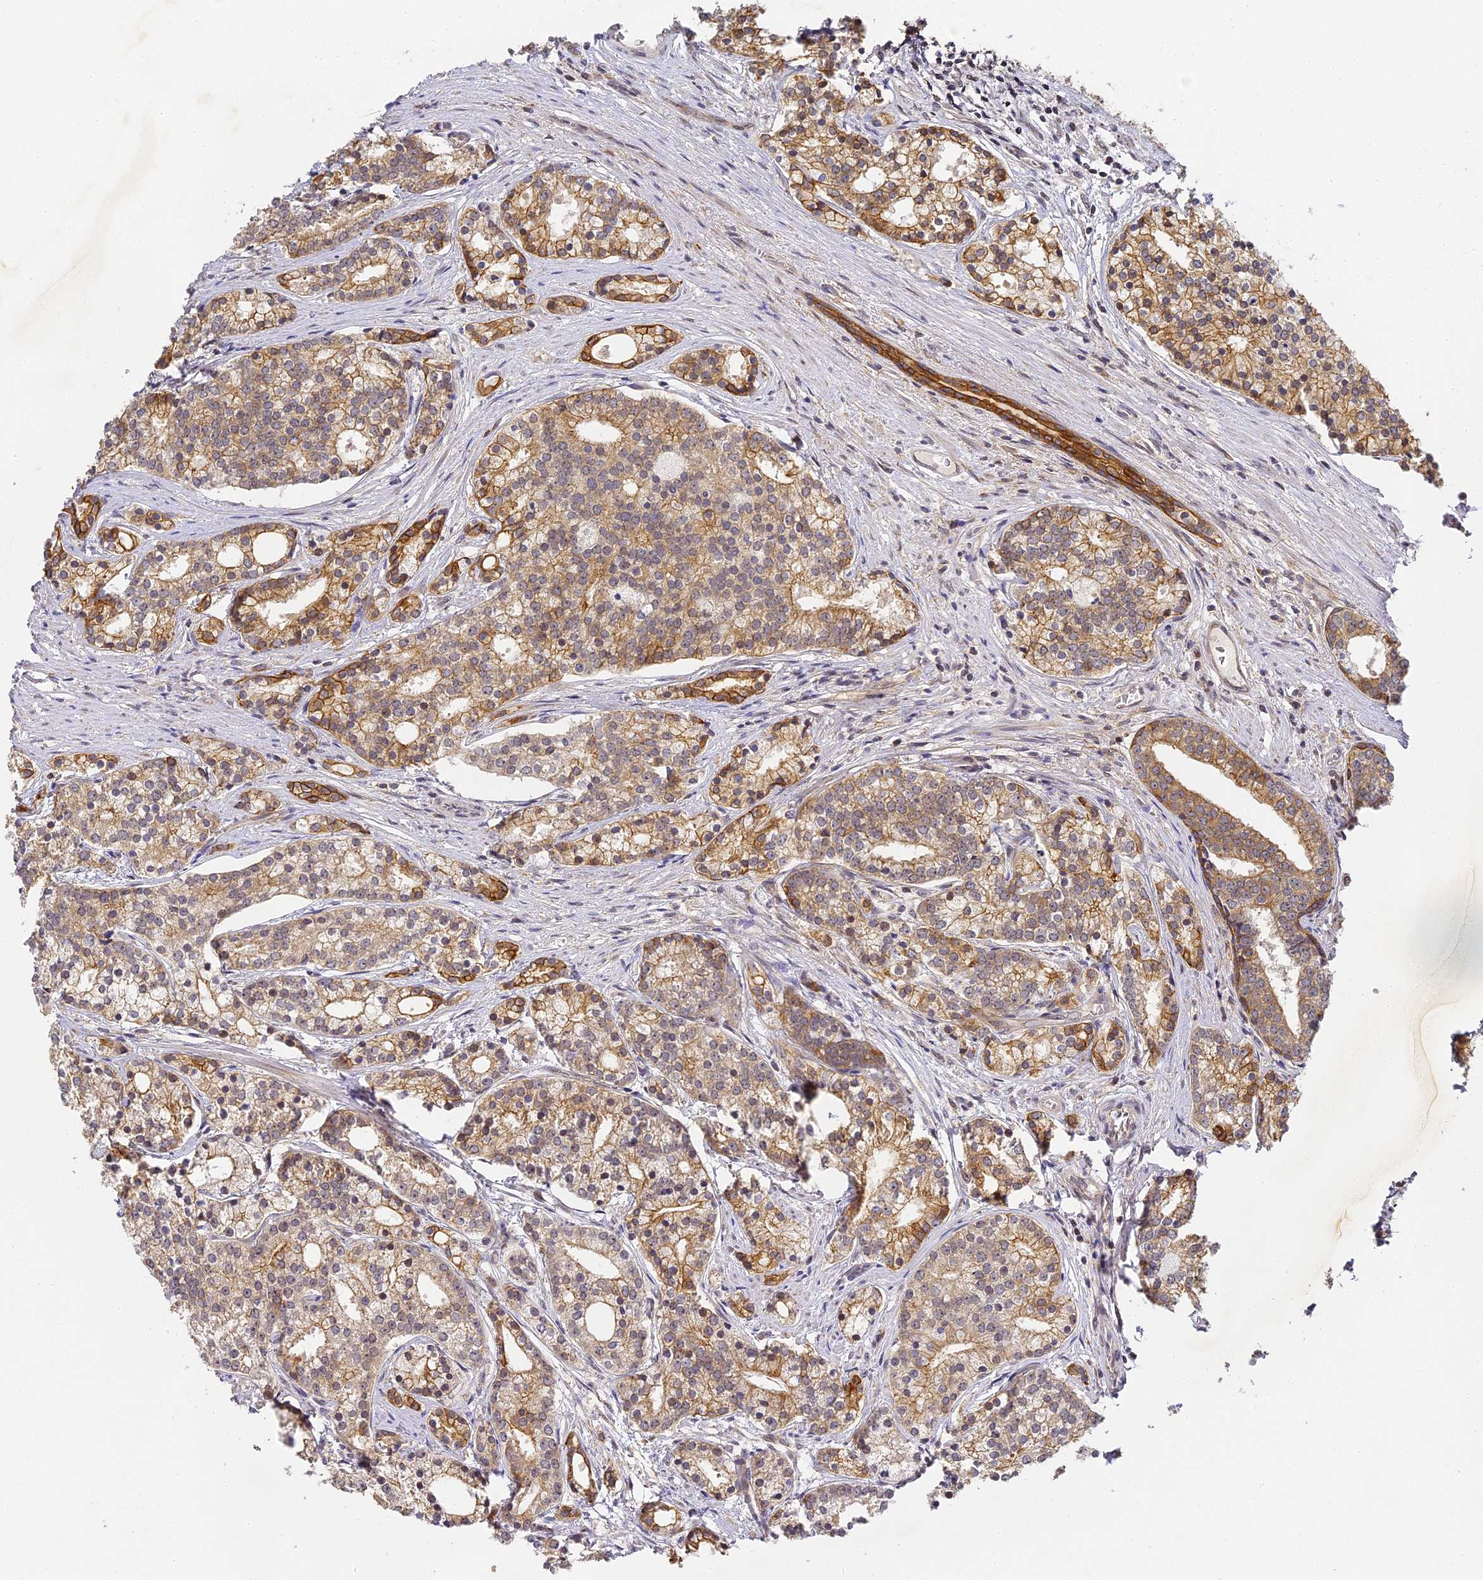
{"staining": {"intensity": "moderate", "quantity": ">75%", "location": "cytoplasmic/membranous"}, "tissue": "prostate cancer", "cell_type": "Tumor cells", "image_type": "cancer", "snomed": [{"axis": "morphology", "description": "Adenocarcinoma, Low grade"}, {"axis": "topography", "description": "Prostate"}], "caption": "Human prostate cancer stained with a brown dye shows moderate cytoplasmic/membranous positive staining in approximately >75% of tumor cells.", "gene": "DNAAF10", "patient": {"sex": "male", "age": 71}}